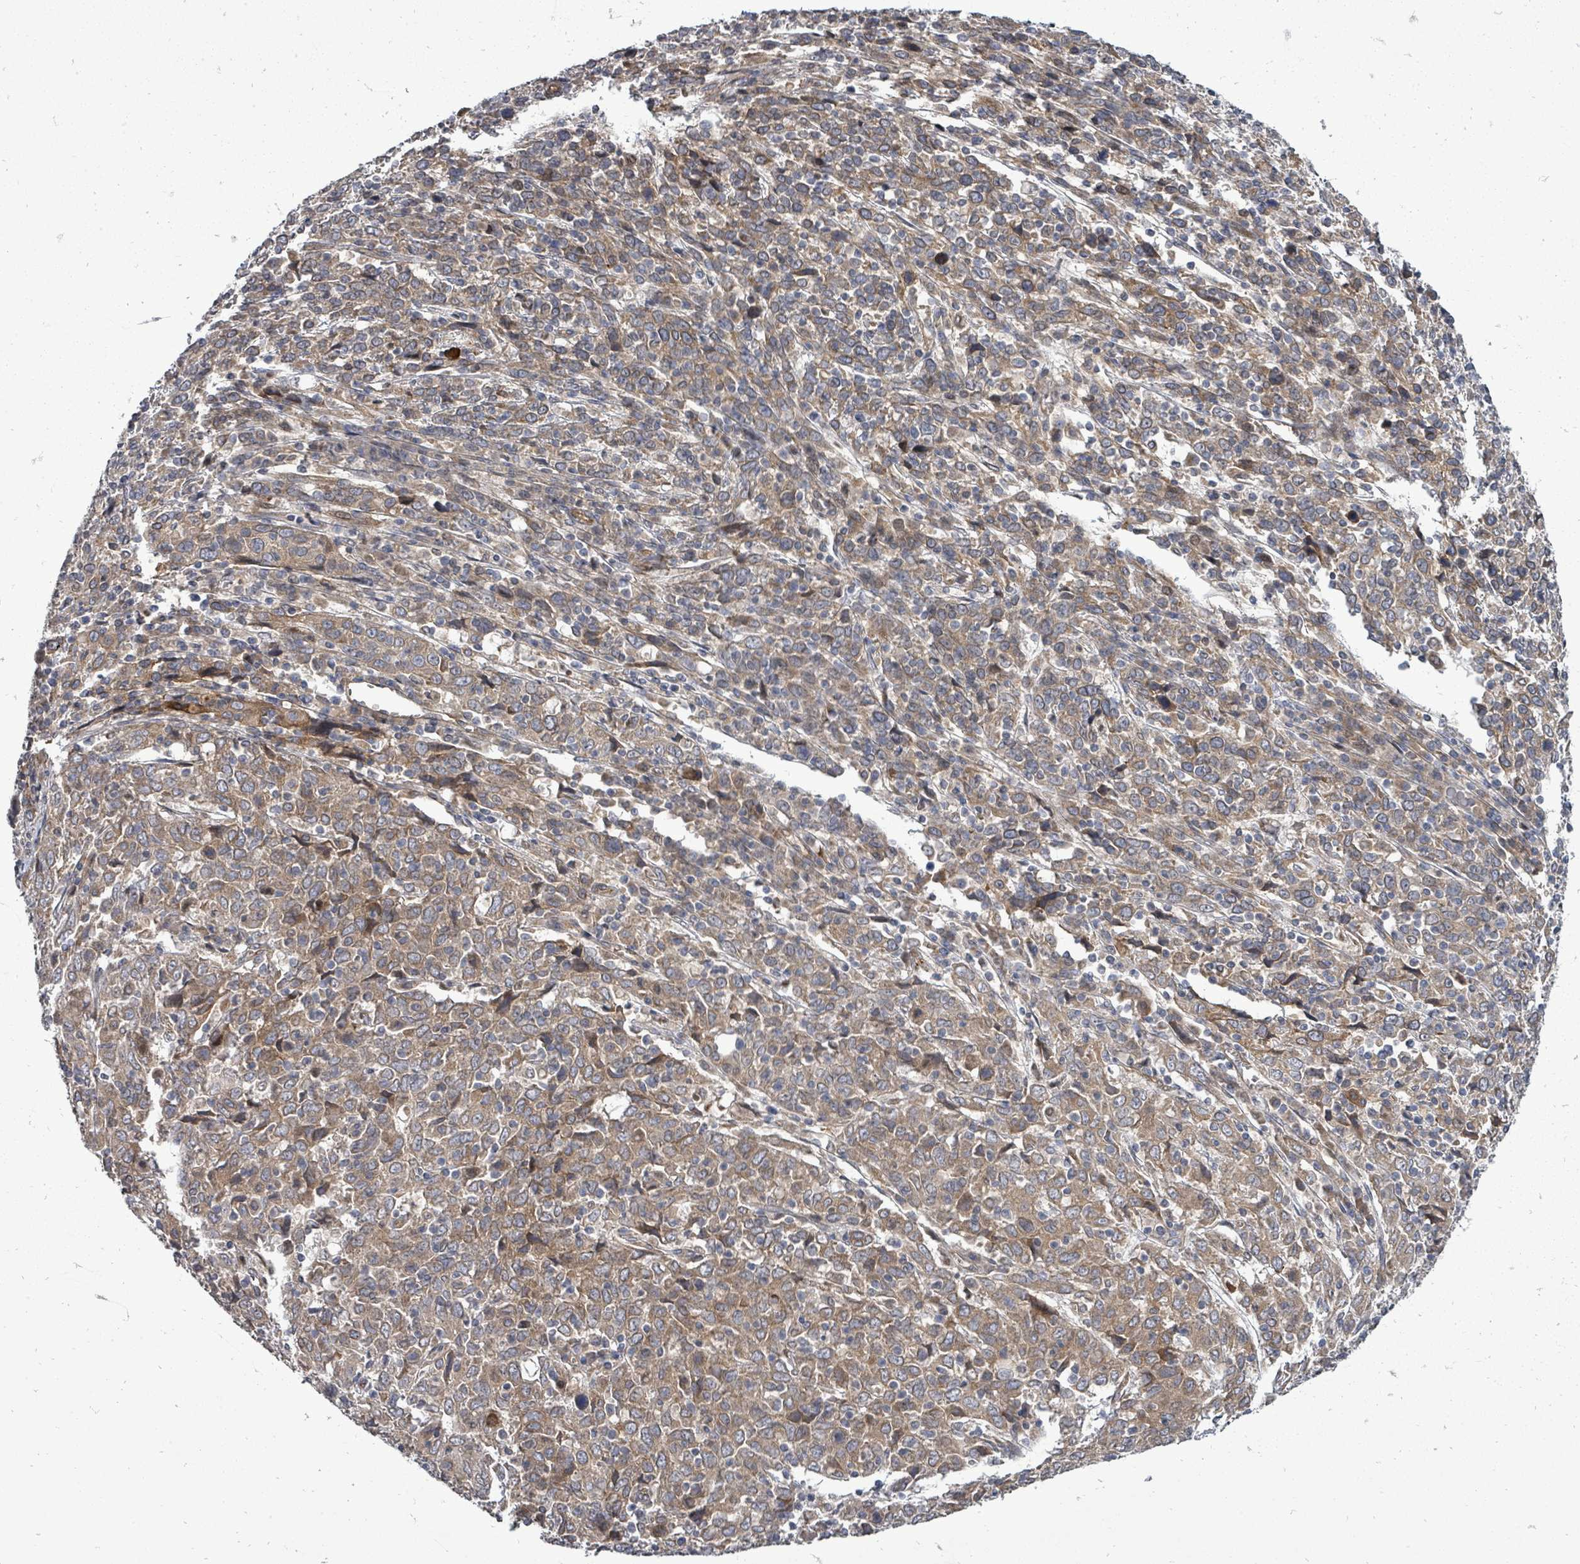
{"staining": {"intensity": "moderate", "quantity": ">75%", "location": "cytoplasmic/membranous"}, "tissue": "cervical cancer", "cell_type": "Tumor cells", "image_type": "cancer", "snomed": [{"axis": "morphology", "description": "Squamous cell carcinoma, NOS"}, {"axis": "topography", "description": "Cervix"}], "caption": "Tumor cells exhibit medium levels of moderate cytoplasmic/membranous expression in approximately >75% of cells in squamous cell carcinoma (cervical).", "gene": "RALGAPB", "patient": {"sex": "female", "age": 46}}